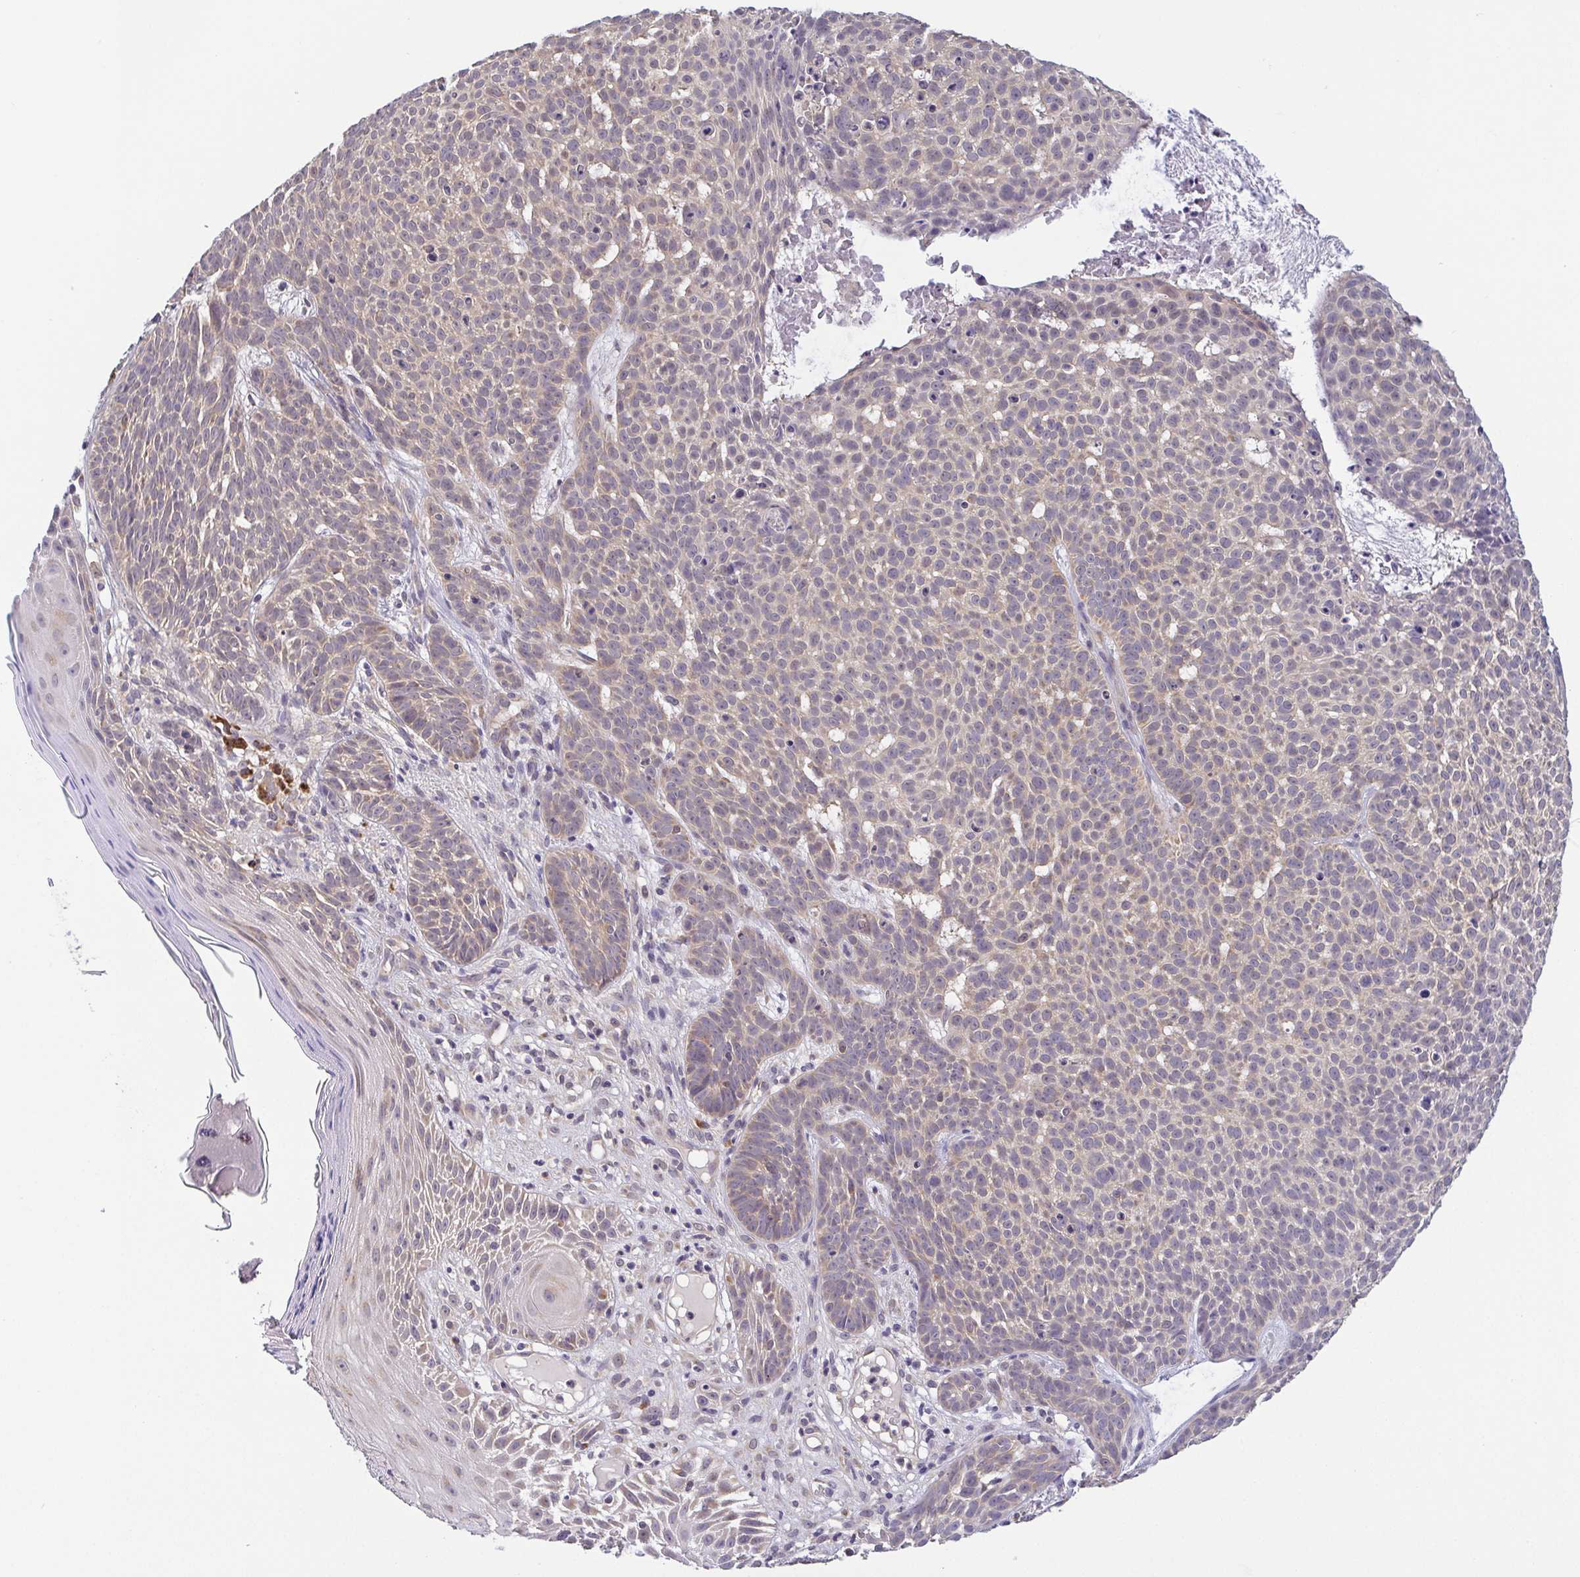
{"staining": {"intensity": "weak", "quantity": "25%-75%", "location": "cytoplasmic/membranous"}, "tissue": "skin cancer", "cell_type": "Tumor cells", "image_type": "cancer", "snomed": [{"axis": "morphology", "description": "Basal cell carcinoma"}, {"axis": "topography", "description": "Skin"}], "caption": "IHC micrograph of neoplastic tissue: skin basal cell carcinoma stained using immunohistochemistry displays low levels of weak protein expression localized specifically in the cytoplasmic/membranous of tumor cells, appearing as a cytoplasmic/membranous brown color.", "gene": "BCL2L1", "patient": {"sex": "male", "age": 90}}